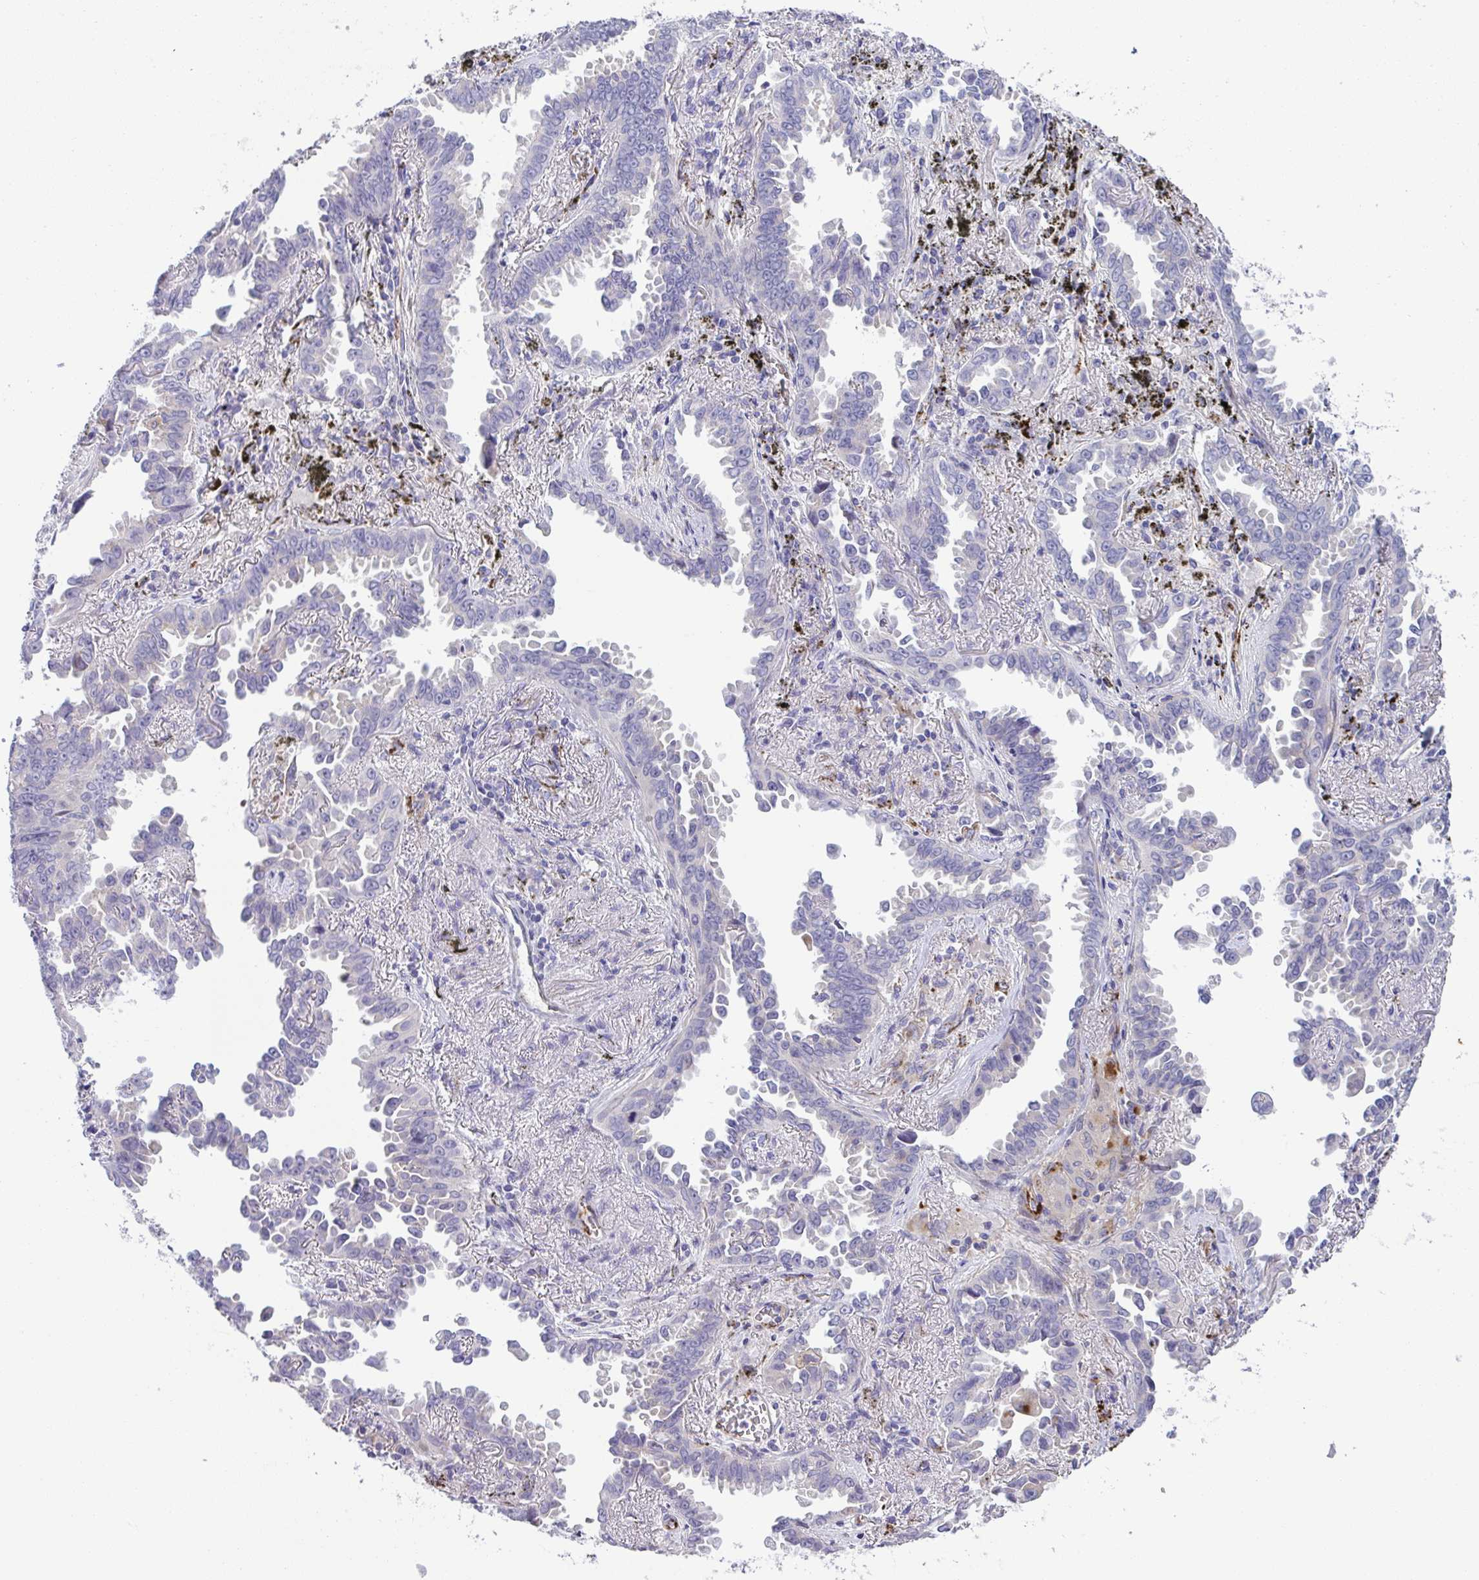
{"staining": {"intensity": "negative", "quantity": "none", "location": "none"}, "tissue": "lung cancer", "cell_type": "Tumor cells", "image_type": "cancer", "snomed": [{"axis": "morphology", "description": "Adenocarcinoma, NOS"}, {"axis": "topography", "description": "Lung"}], "caption": "IHC of human lung adenocarcinoma displays no expression in tumor cells. (DAB (3,3'-diaminobenzidine) immunohistochemistry (IHC) with hematoxylin counter stain).", "gene": "TOR1AIP2", "patient": {"sex": "male", "age": 68}}